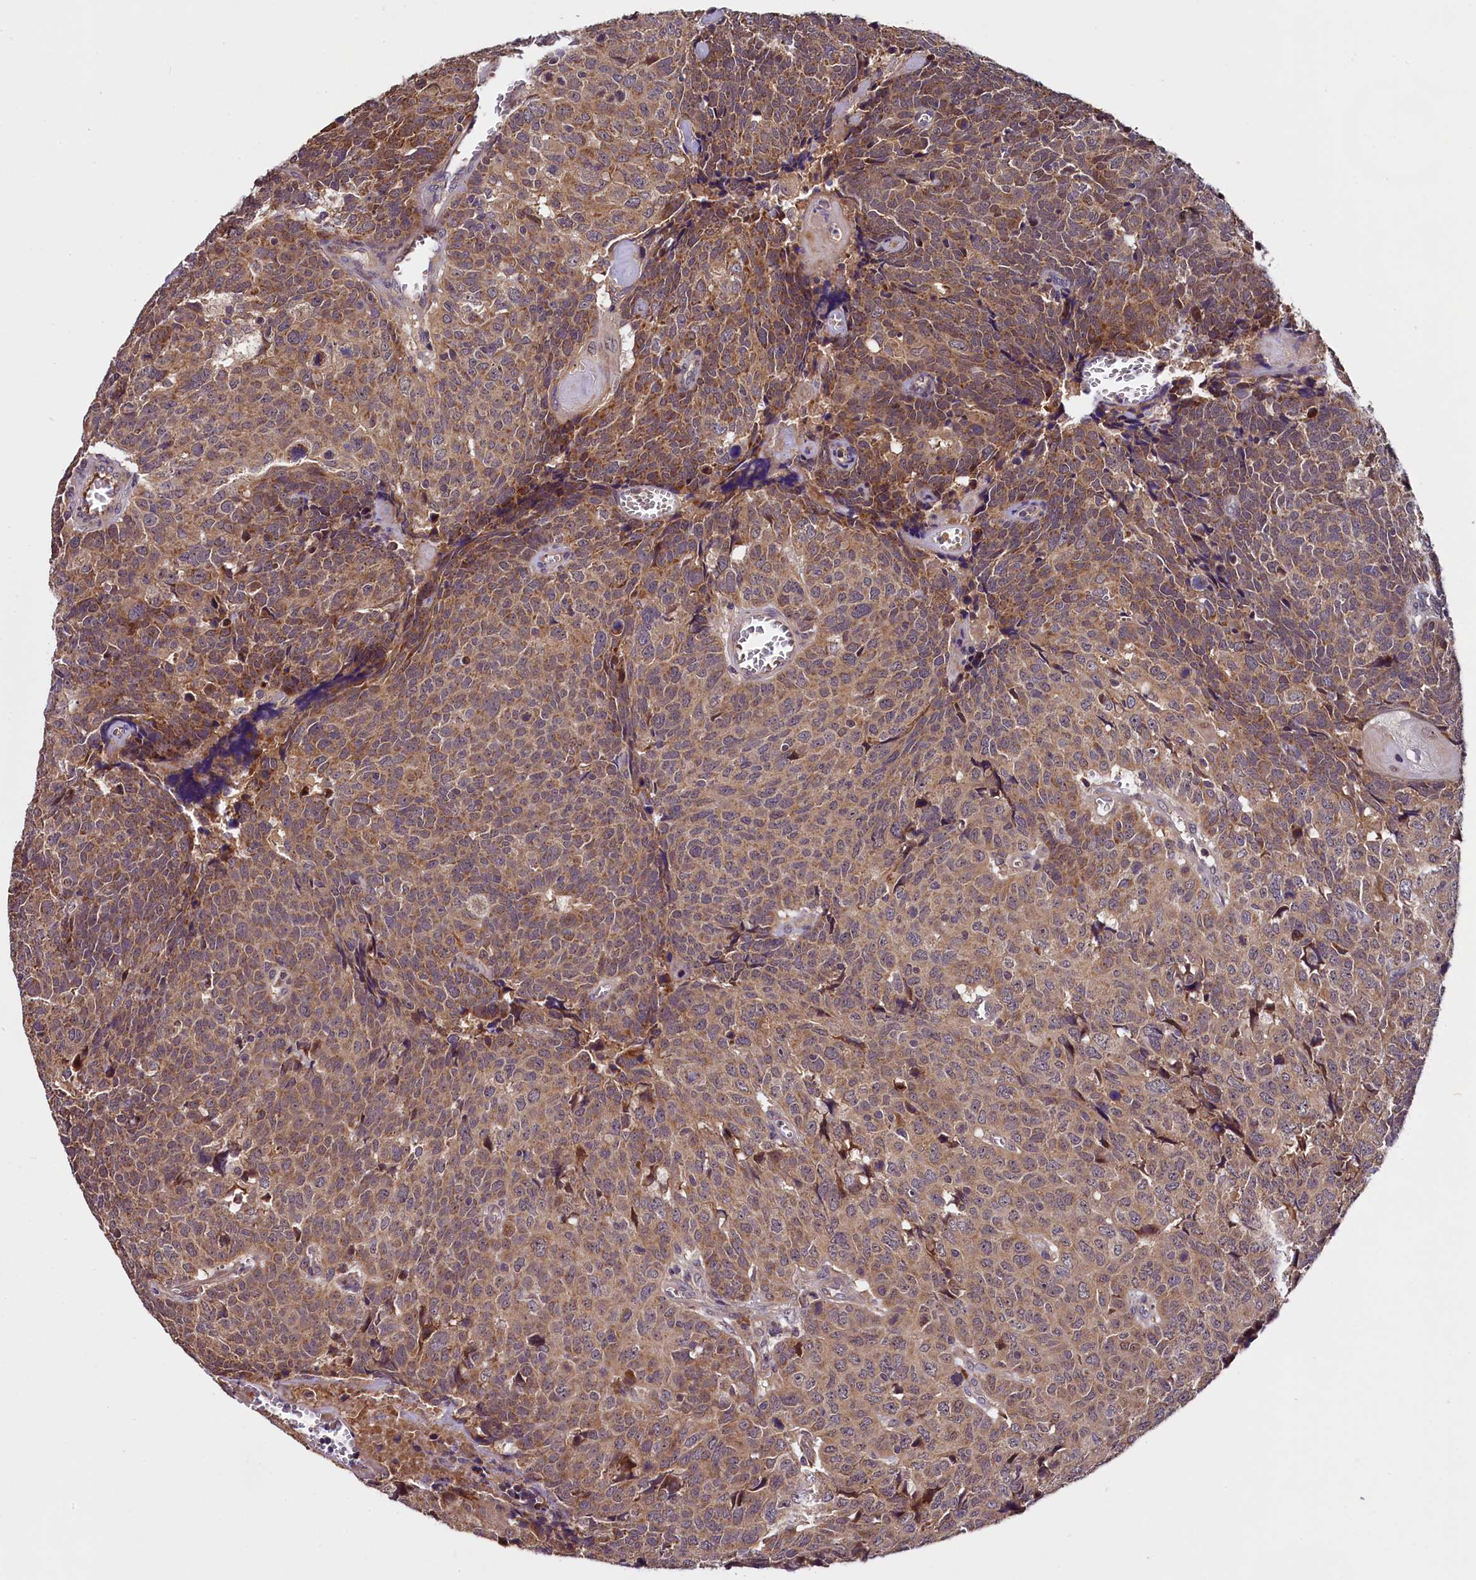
{"staining": {"intensity": "moderate", "quantity": "25%-75%", "location": "cytoplasmic/membranous"}, "tissue": "head and neck cancer", "cell_type": "Tumor cells", "image_type": "cancer", "snomed": [{"axis": "morphology", "description": "Squamous cell carcinoma, NOS"}, {"axis": "topography", "description": "Head-Neck"}], "caption": "Head and neck cancer (squamous cell carcinoma) stained for a protein (brown) demonstrates moderate cytoplasmic/membranous positive positivity in approximately 25%-75% of tumor cells.", "gene": "RPUSD2", "patient": {"sex": "male", "age": 66}}